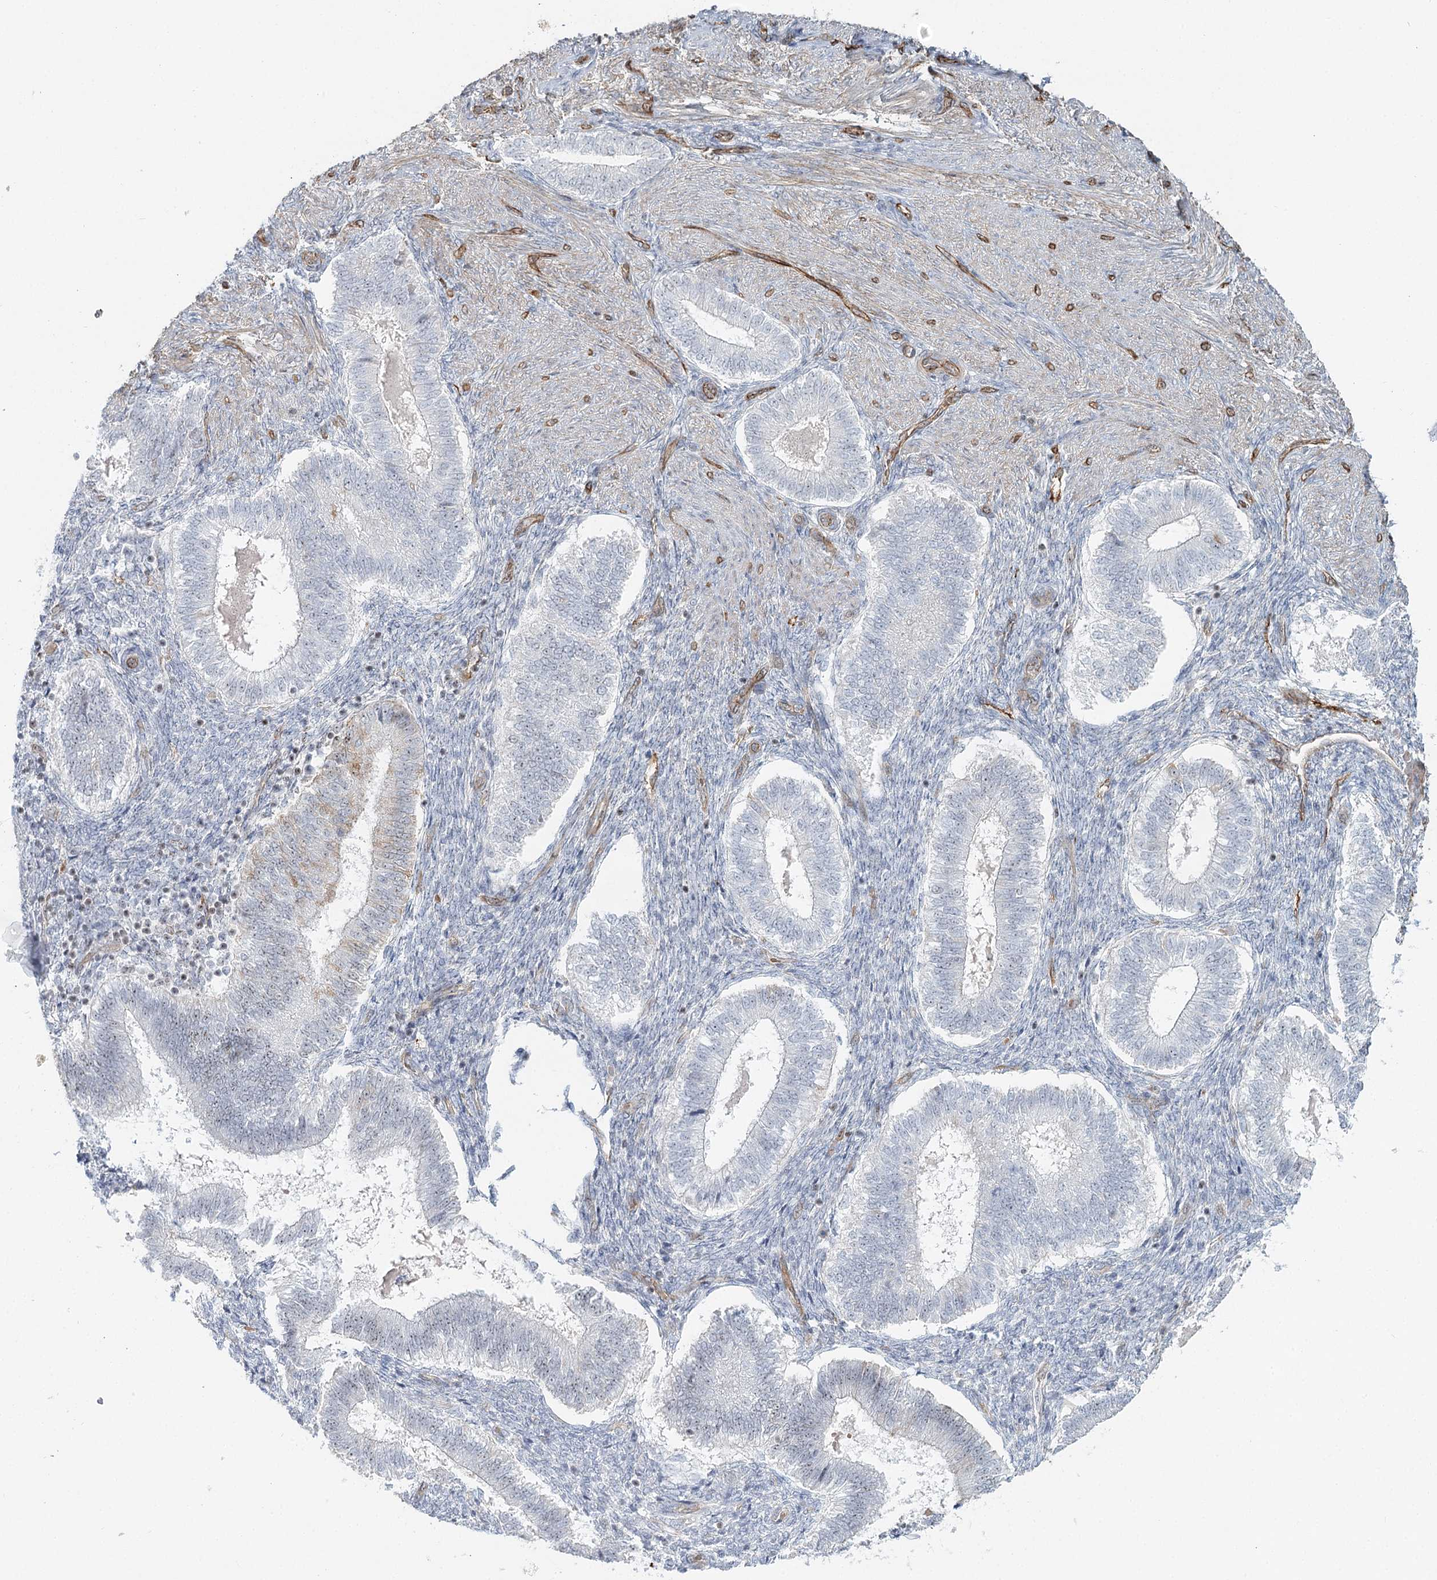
{"staining": {"intensity": "negative", "quantity": "none", "location": "none"}, "tissue": "endometrium", "cell_type": "Cells in endometrial stroma", "image_type": "normal", "snomed": [{"axis": "morphology", "description": "Normal tissue, NOS"}, {"axis": "topography", "description": "Endometrium"}], "caption": "Endometrium was stained to show a protein in brown. There is no significant positivity in cells in endometrial stroma. The staining was performed using DAB (3,3'-diaminobenzidine) to visualize the protein expression in brown, while the nuclei were stained in blue with hematoxylin (Magnification: 20x).", "gene": "ZFYVE28", "patient": {"sex": "female", "age": 25}}